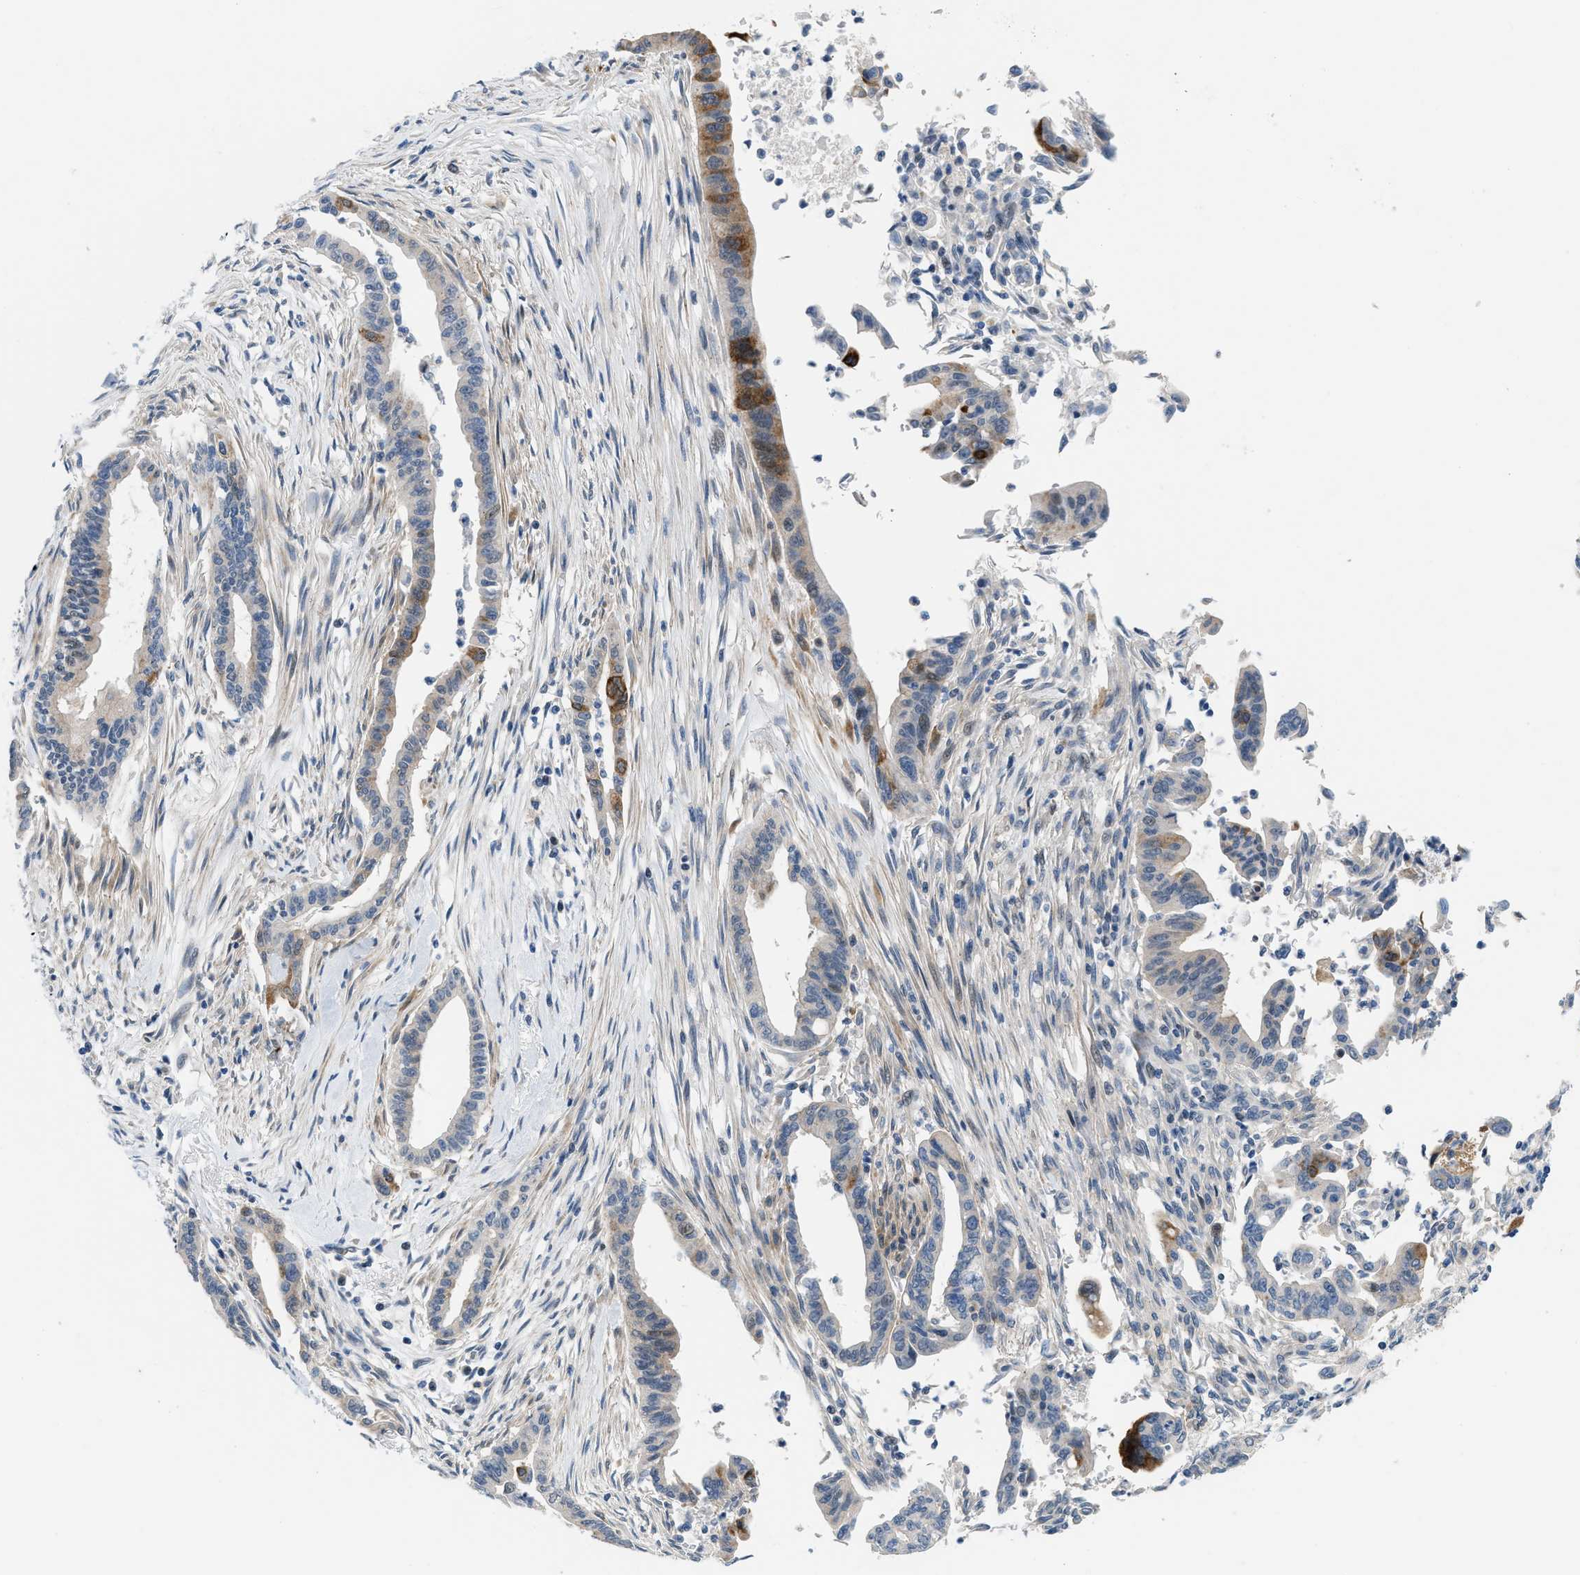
{"staining": {"intensity": "moderate", "quantity": "<25%", "location": "cytoplasmic/membranous"}, "tissue": "pancreatic cancer", "cell_type": "Tumor cells", "image_type": "cancer", "snomed": [{"axis": "morphology", "description": "Adenocarcinoma, NOS"}, {"axis": "topography", "description": "Pancreas"}], "caption": "Protein staining exhibits moderate cytoplasmic/membranous expression in about <25% of tumor cells in pancreatic adenocarcinoma.", "gene": "FDCSP", "patient": {"sex": "male", "age": 70}}